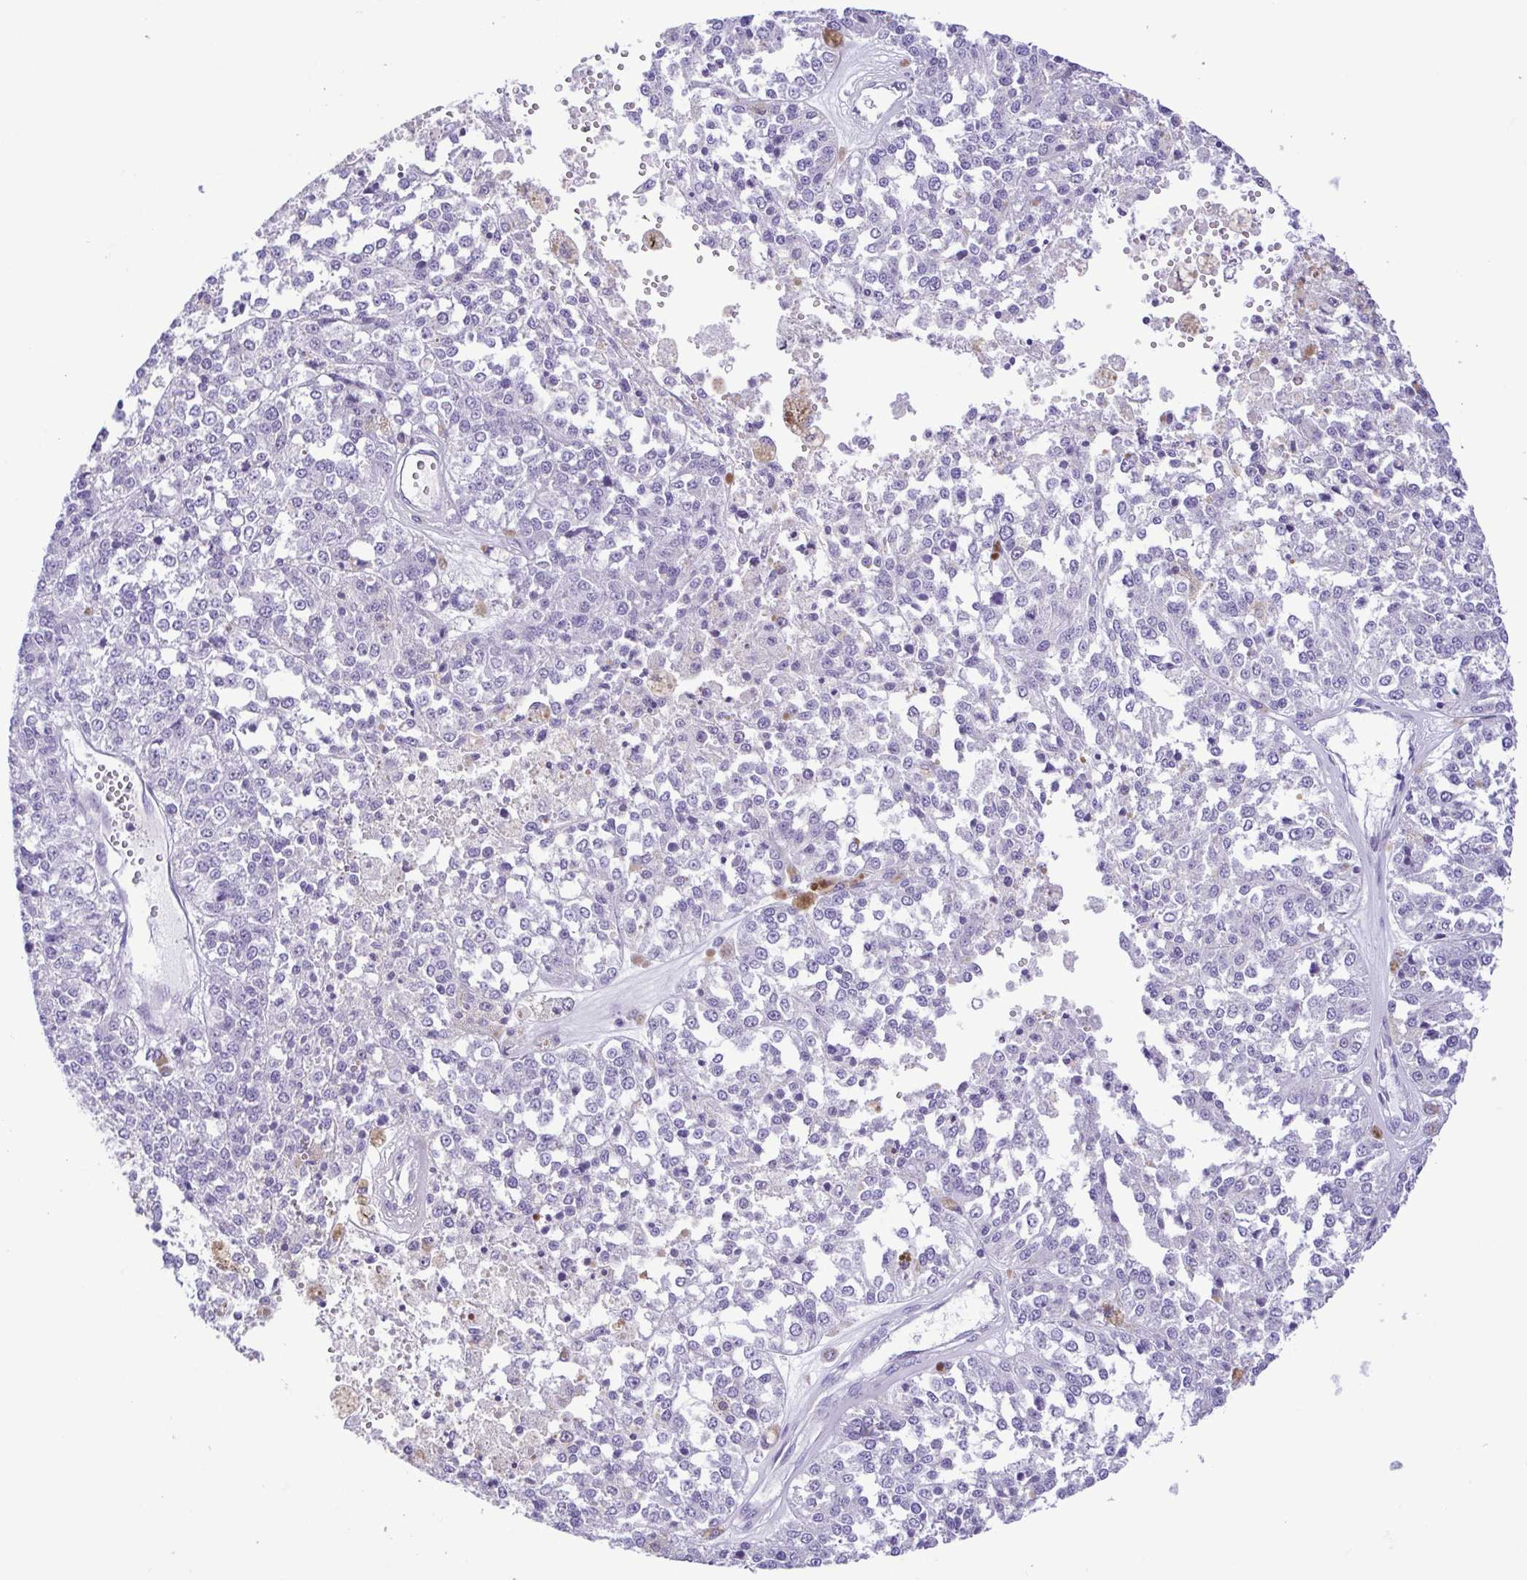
{"staining": {"intensity": "negative", "quantity": "none", "location": "none"}, "tissue": "melanoma", "cell_type": "Tumor cells", "image_type": "cancer", "snomed": [{"axis": "morphology", "description": "Malignant melanoma, Metastatic site"}, {"axis": "topography", "description": "Lymph node"}], "caption": "Malignant melanoma (metastatic site) was stained to show a protein in brown. There is no significant positivity in tumor cells. Nuclei are stained in blue.", "gene": "GPR182", "patient": {"sex": "female", "age": 64}}